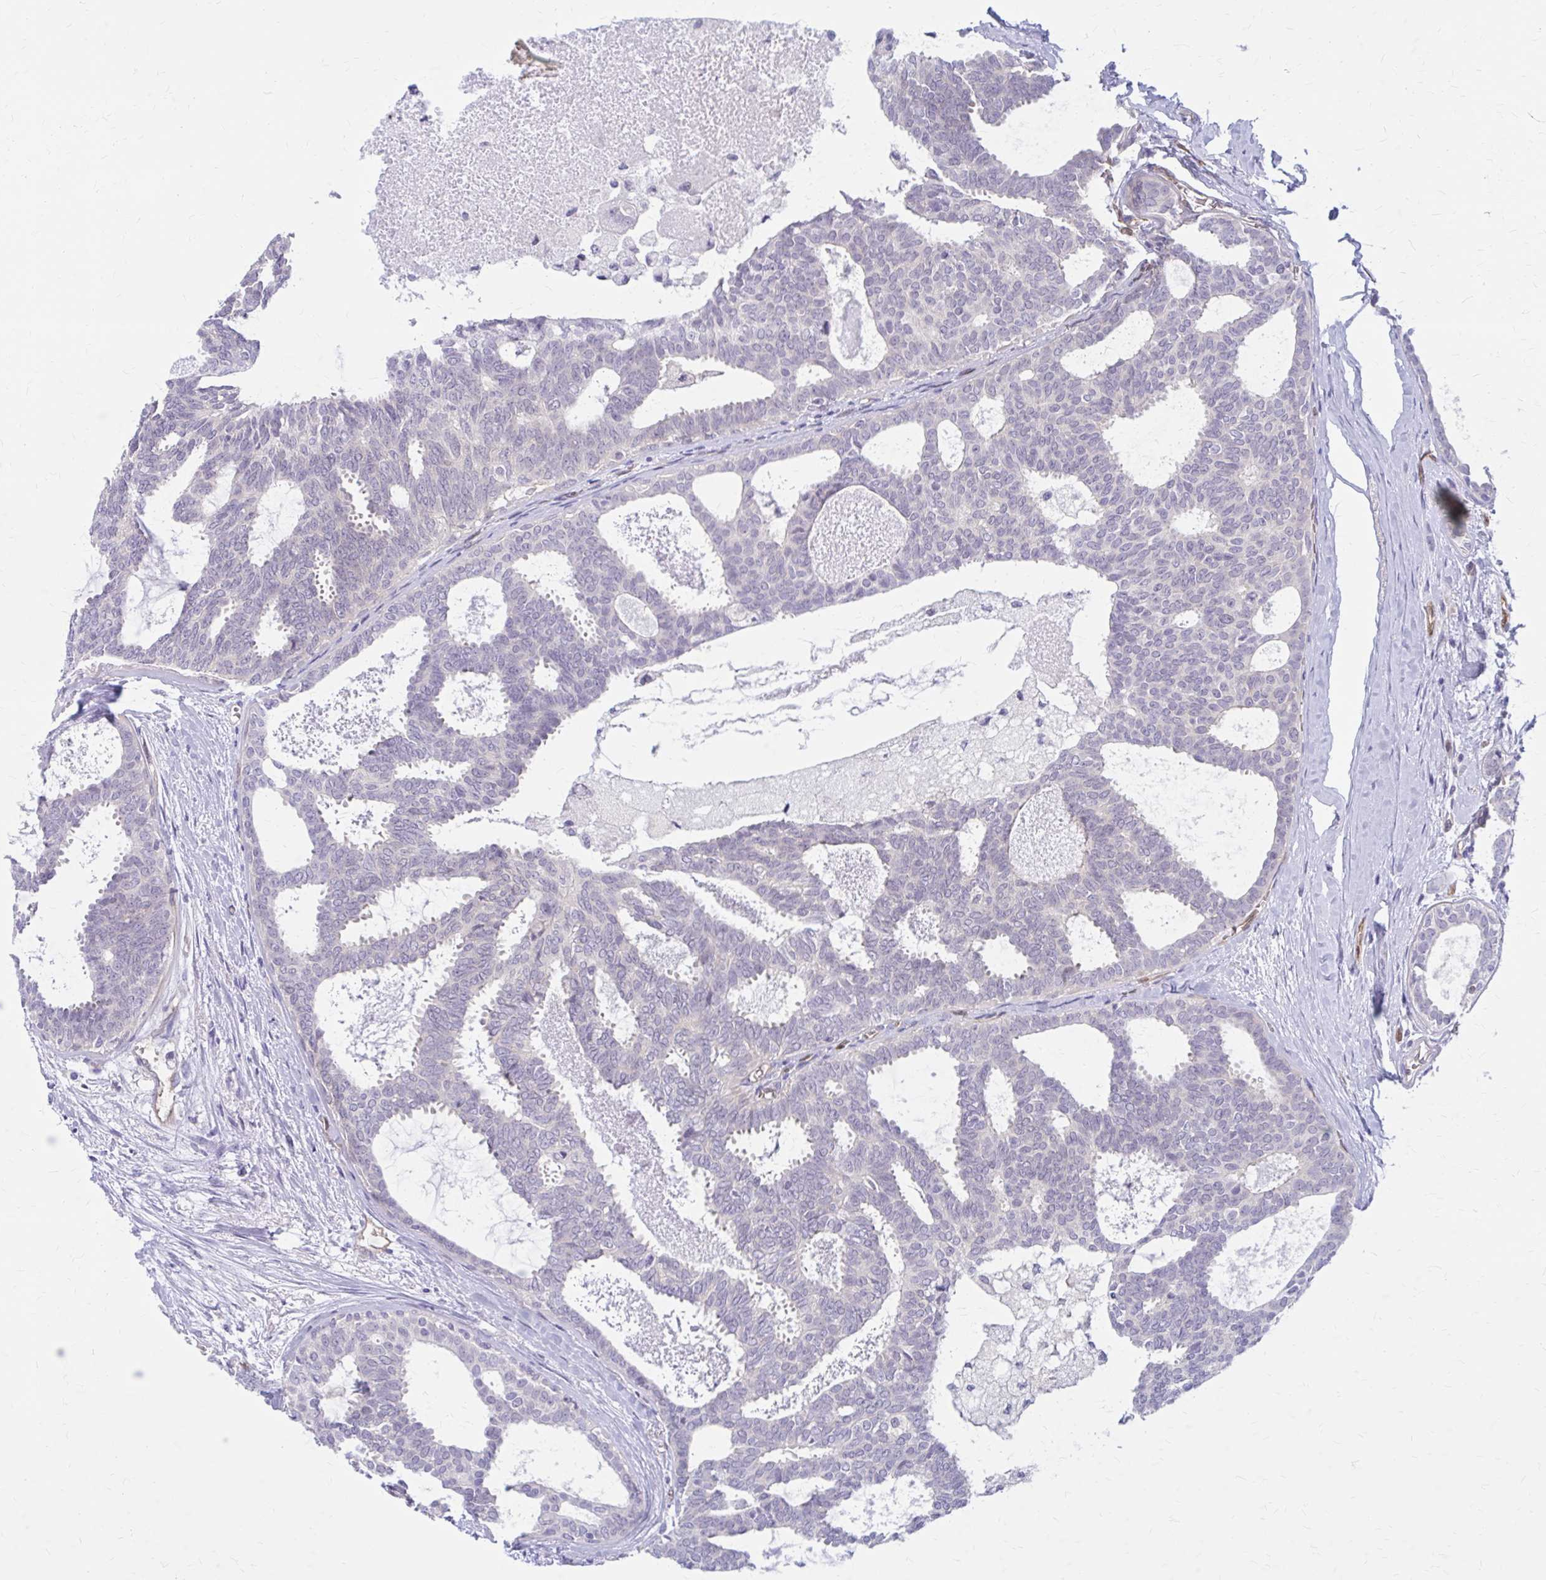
{"staining": {"intensity": "negative", "quantity": "none", "location": "none"}, "tissue": "breast cancer", "cell_type": "Tumor cells", "image_type": "cancer", "snomed": [{"axis": "morphology", "description": "Intraductal carcinoma, in situ"}, {"axis": "morphology", "description": "Duct carcinoma"}, {"axis": "morphology", "description": "Lobular carcinoma, in situ"}, {"axis": "topography", "description": "Breast"}], "caption": "Breast intraductal carcinoma,  in situ stained for a protein using immunohistochemistry demonstrates no staining tumor cells.", "gene": "CLIC2", "patient": {"sex": "female", "age": 44}}